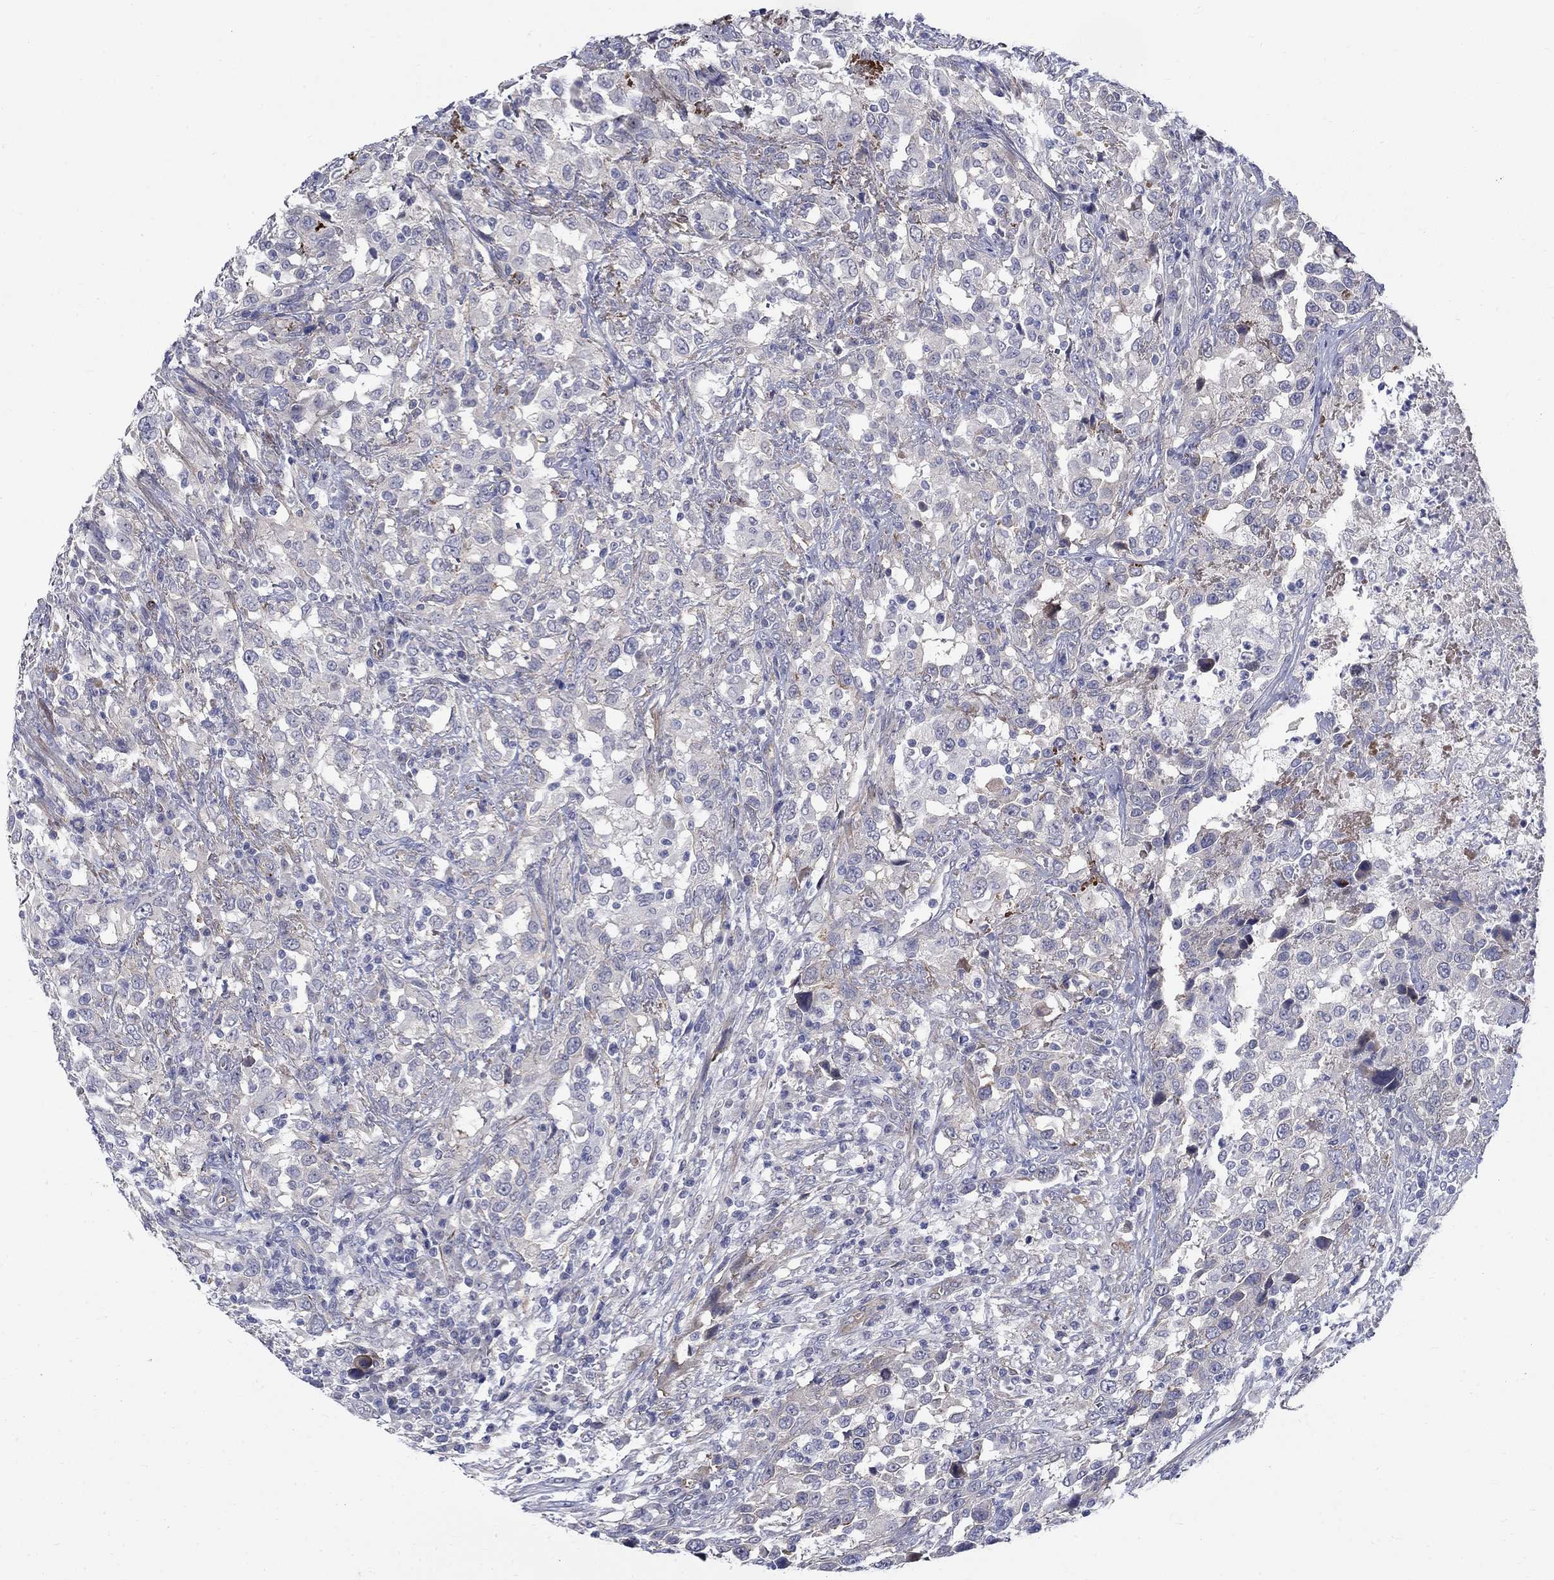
{"staining": {"intensity": "negative", "quantity": "none", "location": "none"}, "tissue": "urothelial cancer", "cell_type": "Tumor cells", "image_type": "cancer", "snomed": [{"axis": "morphology", "description": "Urothelial carcinoma, NOS"}, {"axis": "morphology", "description": "Urothelial carcinoma, High grade"}, {"axis": "topography", "description": "Urinary bladder"}], "caption": "A high-resolution micrograph shows immunohistochemistry staining of transitional cell carcinoma, which displays no significant expression in tumor cells.", "gene": "SLC1A1", "patient": {"sex": "female", "age": 64}}